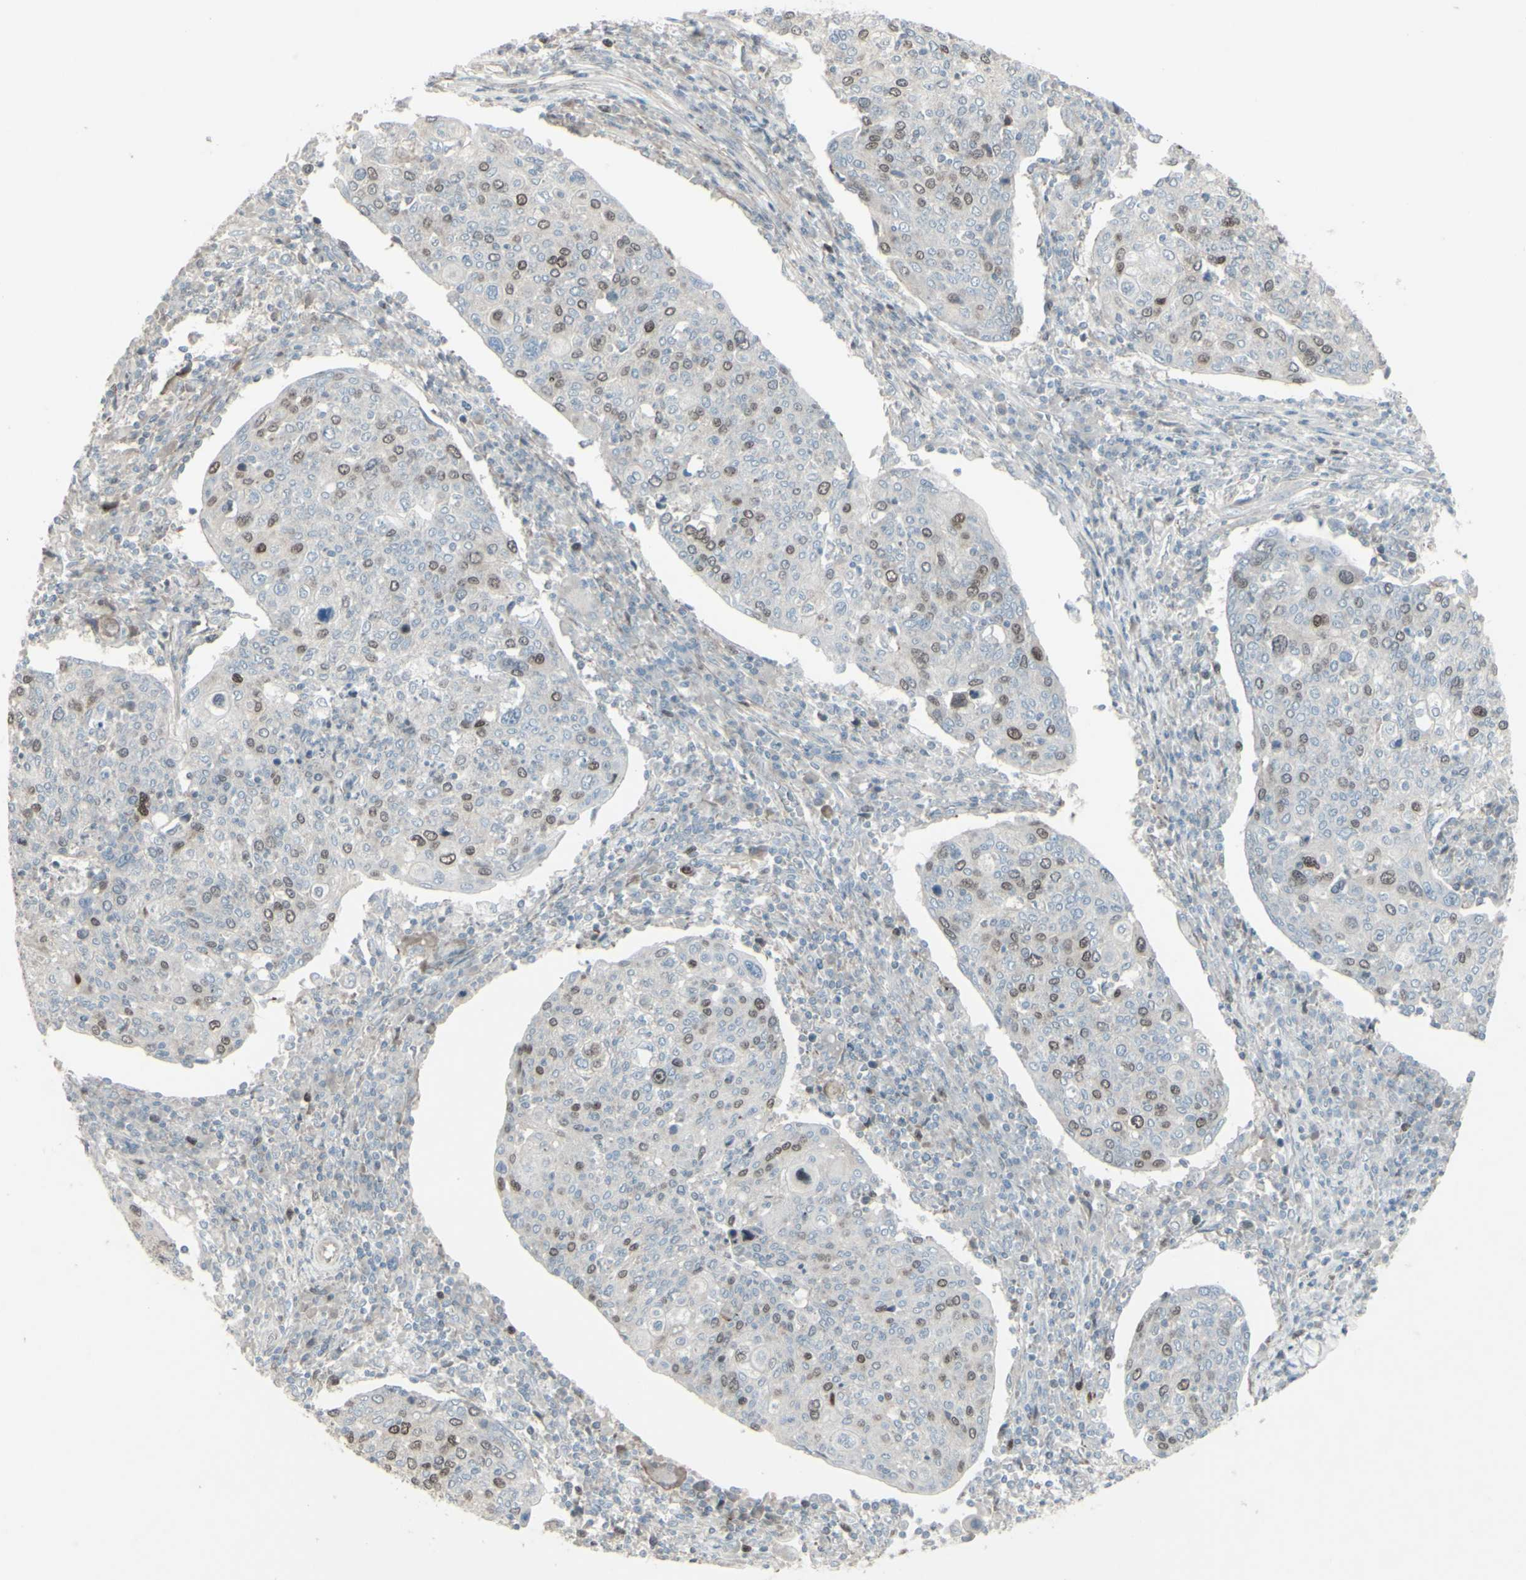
{"staining": {"intensity": "moderate", "quantity": "25%-75%", "location": "nuclear"}, "tissue": "cervical cancer", "cell_type": "Tumor cells", "image_type": "cancer", "snomed": [{"axis": "morphology", "description": "Squamous cell carcinoma, NOS"}, {"axis": "topography", "description": "Cervix"}], "caption": "An image showing moderate nuclear staining in about 25%-75% of tumor cells in cervical cancer (squamous cell carcinoma), as visualized by brown immunohistochemical staining.", "gene": "GMNN", "patient": {"sex": "female", "age": 40}}